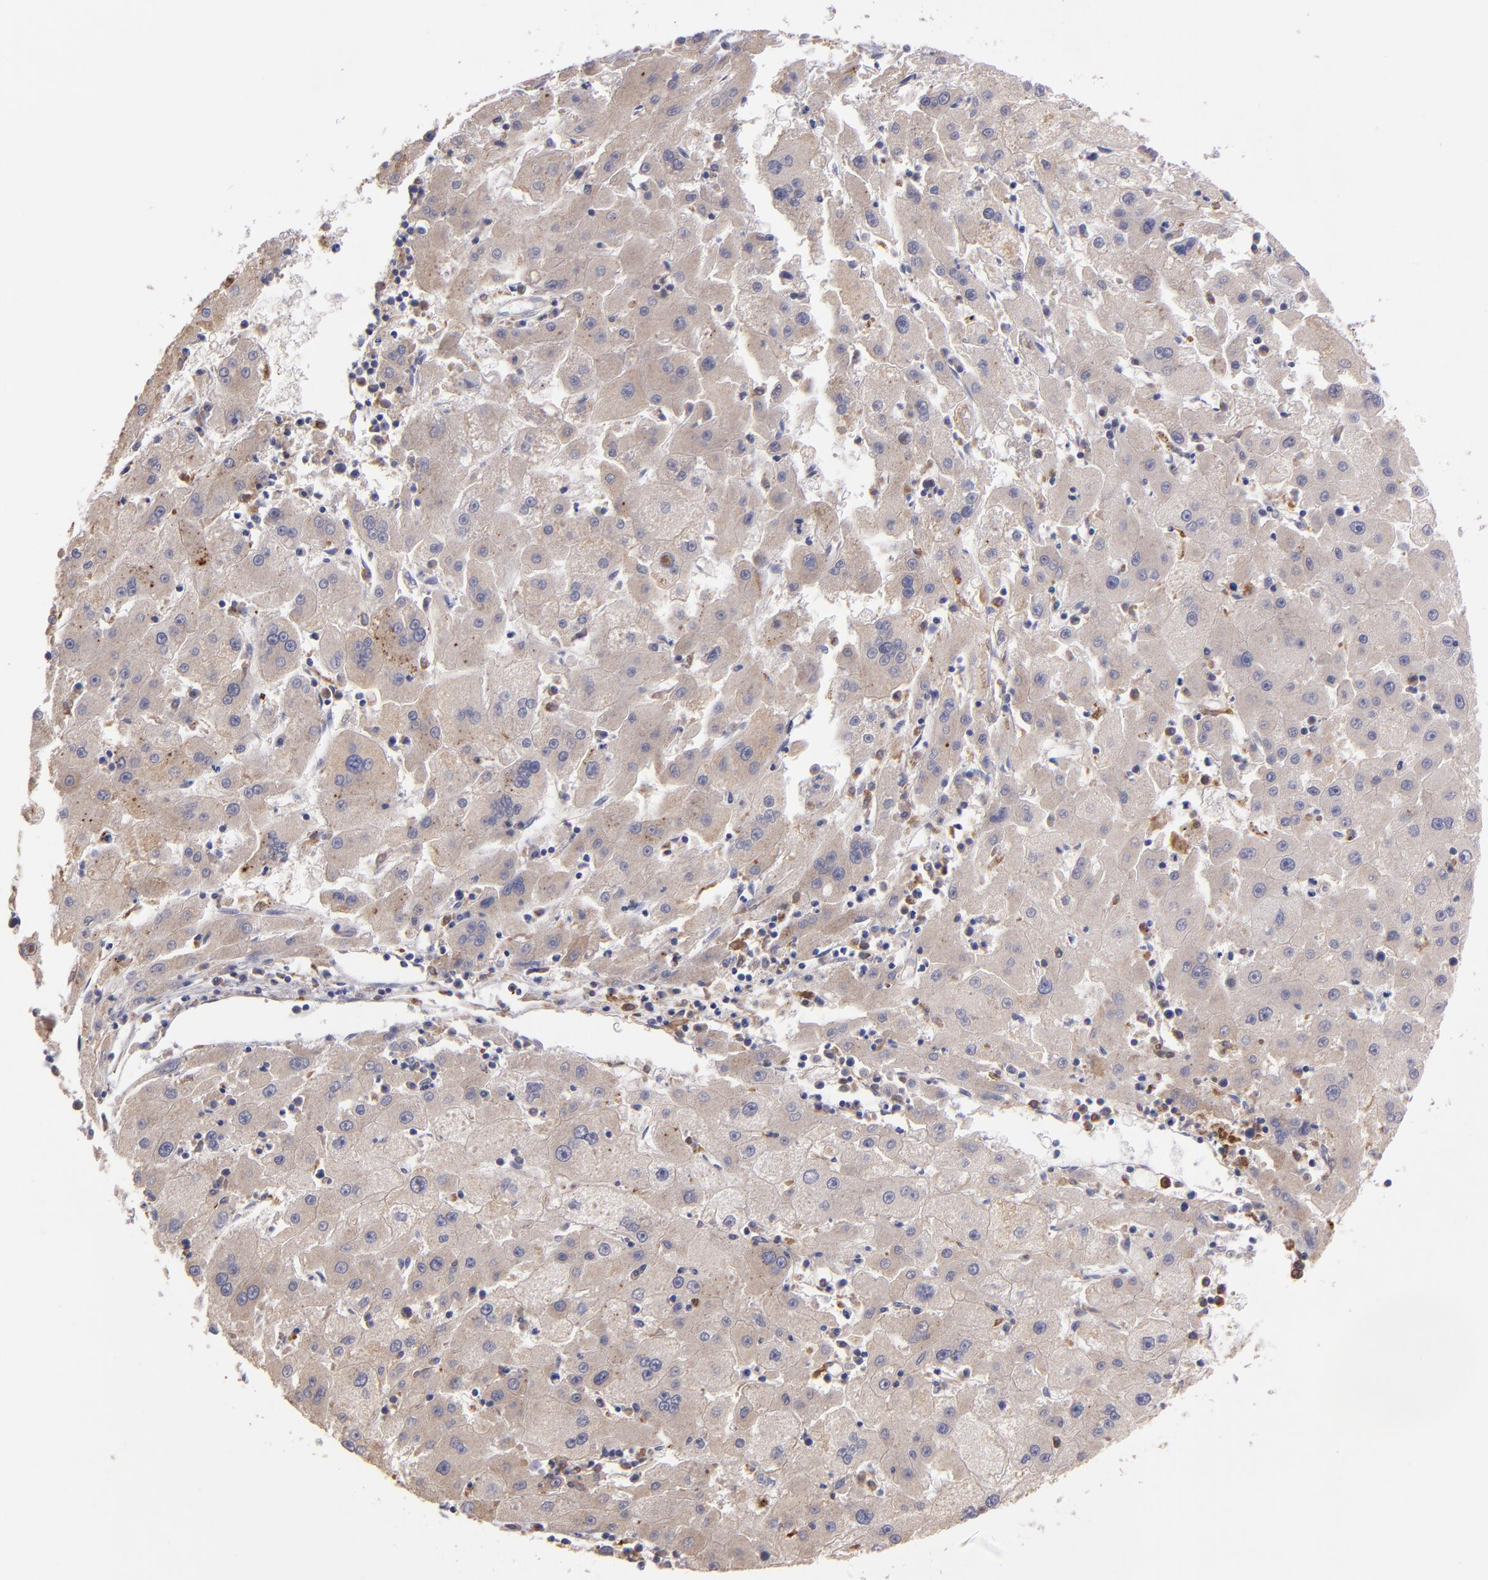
{"staining": {"intensity": "weak", "quantity": ">75%", "location": "cytoplasmic/membranous"}, "tissue": "liver cancer", "cell_type": "Tumor cells", "image_type": "cancer", "snomed": [{"axis": "morphology", "description": "Carcinoma, Hepatocellular, NOS"}, {"axis": "topography", "description": "Liver"}], "caption": "Tumor cells reveal weak cytoplasmic/membranous staining in approximately >75% of cells in liver hepatocellular carcinoma.", "gene": "CTSS", "patient": {"sex": "male", "age": 72}}